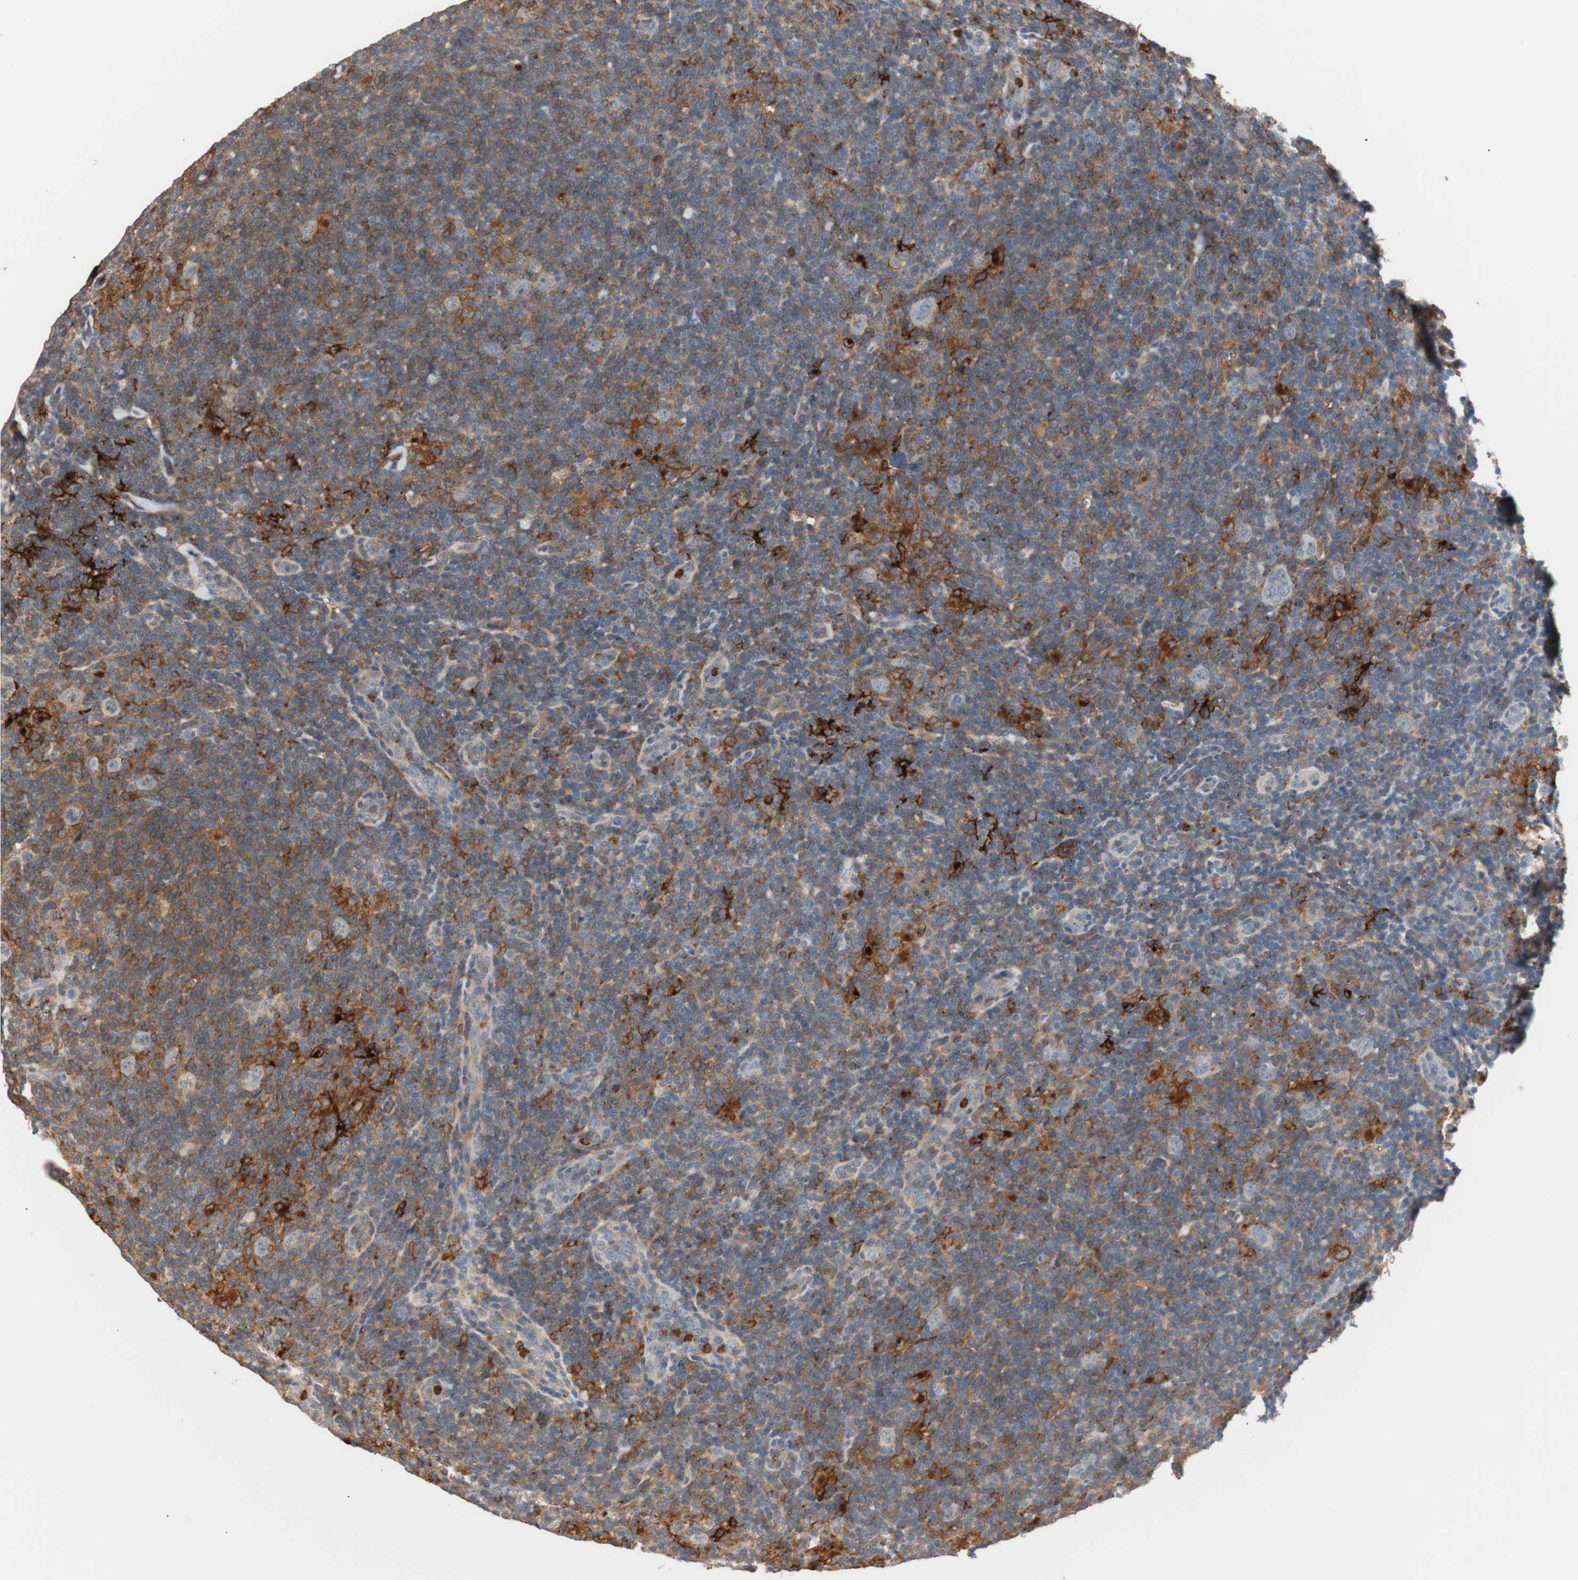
{"staining": {"intensity": "negative", "quantity": "none", "location": "none"}, "tissue": "lymphoma", "cell_type": "Tumor cells", "image_type": "cancer", "snomed": [{"axis": "morphology", "description": "Hodgkin's disease, NOS"}, {"axis": "topography", "description": "Lymph node"}], "caption": "Immunohistochemical staining of lymphoma shows no significant staining in tumor cells.", "gene": "LITAF", "patient": {"sex": "female", "age": 57}}